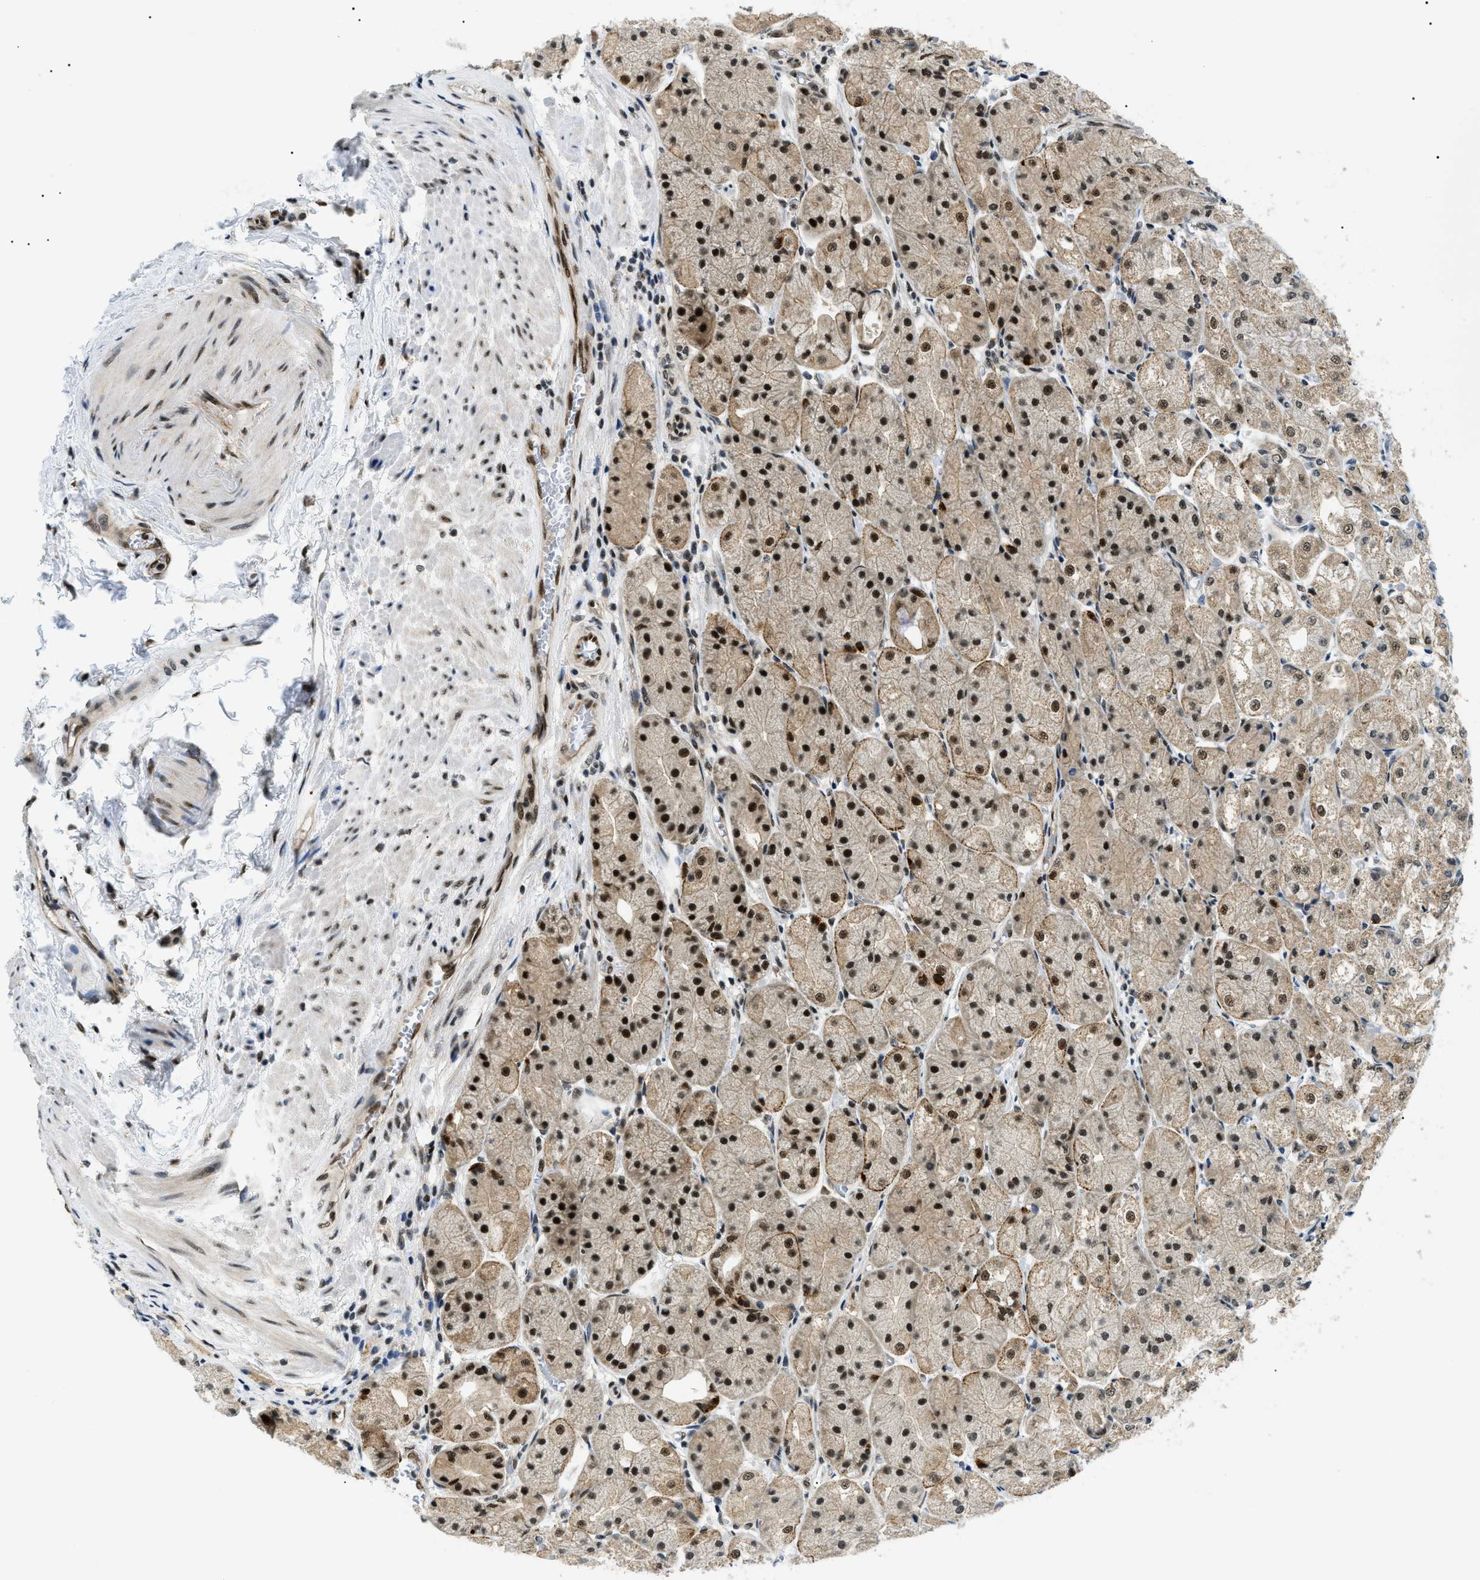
{"staining": {"intensity": "strong", "quantity": ">75%", "location": "cytoplasmic/membranous,nuclear"}, "tissue": "stomach", "cell_type": "Glandular cells", "image_type": "normal", "snomed": [{"axis": "morphology", "description": "Normal tissue, NOS"}, {"axis": "topography", "description": "Stomach, upper"}], "caption": "Approximately >75% of glandular cells in unremarkable stomach exhibit strong cytoplasmic/membranous,nuclear protein staining as visualized by brown immunohistochemical staining.", "gene": "CWC25", "patient": {"sex": "male", "age": 72}}